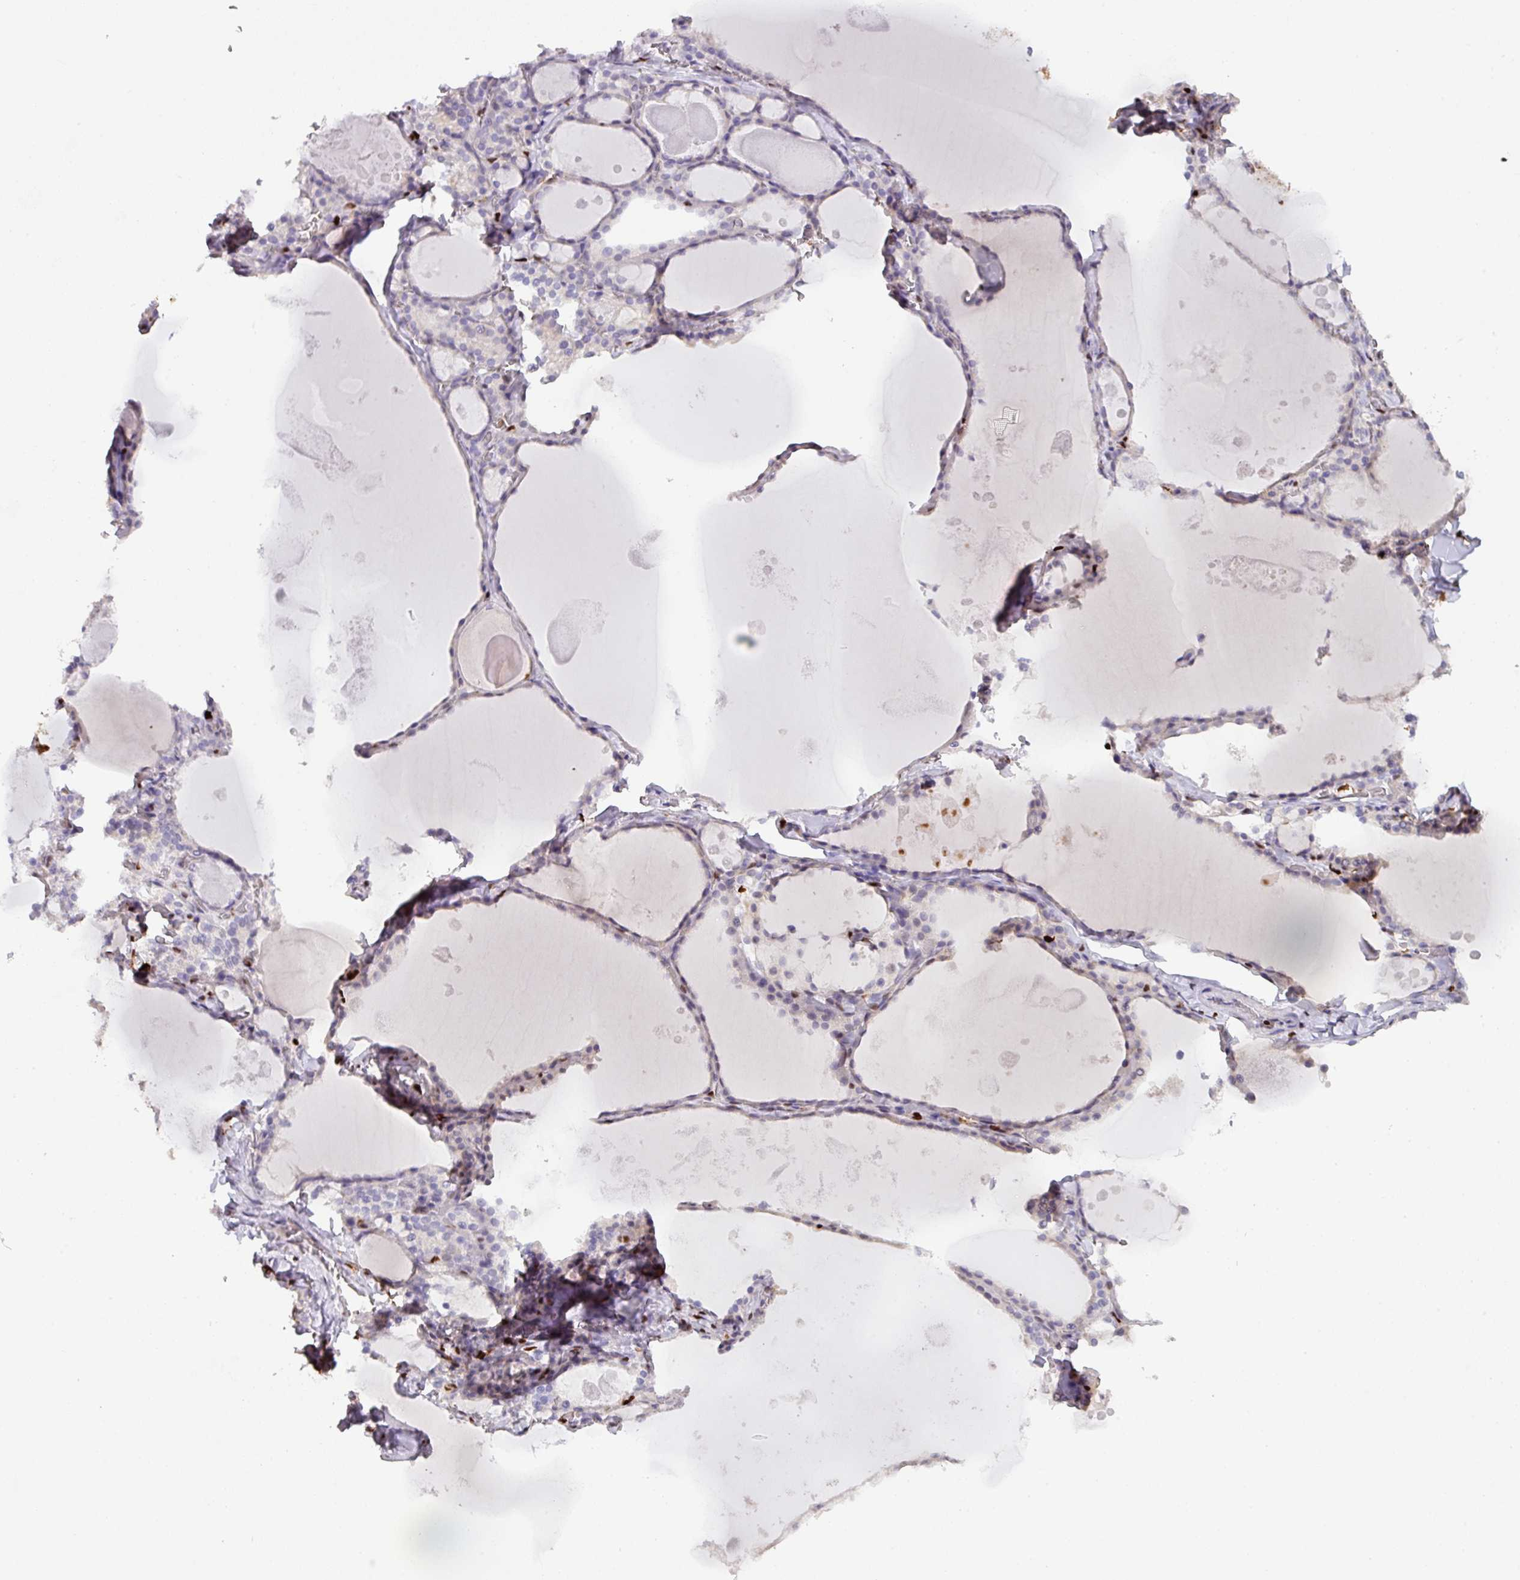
{"staining": {"intensity": "weak", "quantity": "<25%", "location": "nuclear"}, "tissue": "thyroid gland", "cell_type": "Glandular cells", "image_type": "normal", "snomed": [{"axis": "morphology", "description": "Normal tissue, NOS"}, {"axis": "topography", "description": "Thyroid gland"}], "caption": "This is a histopathology image of immunohistochemistry (IHC) staining of benign thyroid gland, which shows no expression in glandular cells.", "gene": "SAMHD1", "patient": {"sex": "male", "age": 56}}